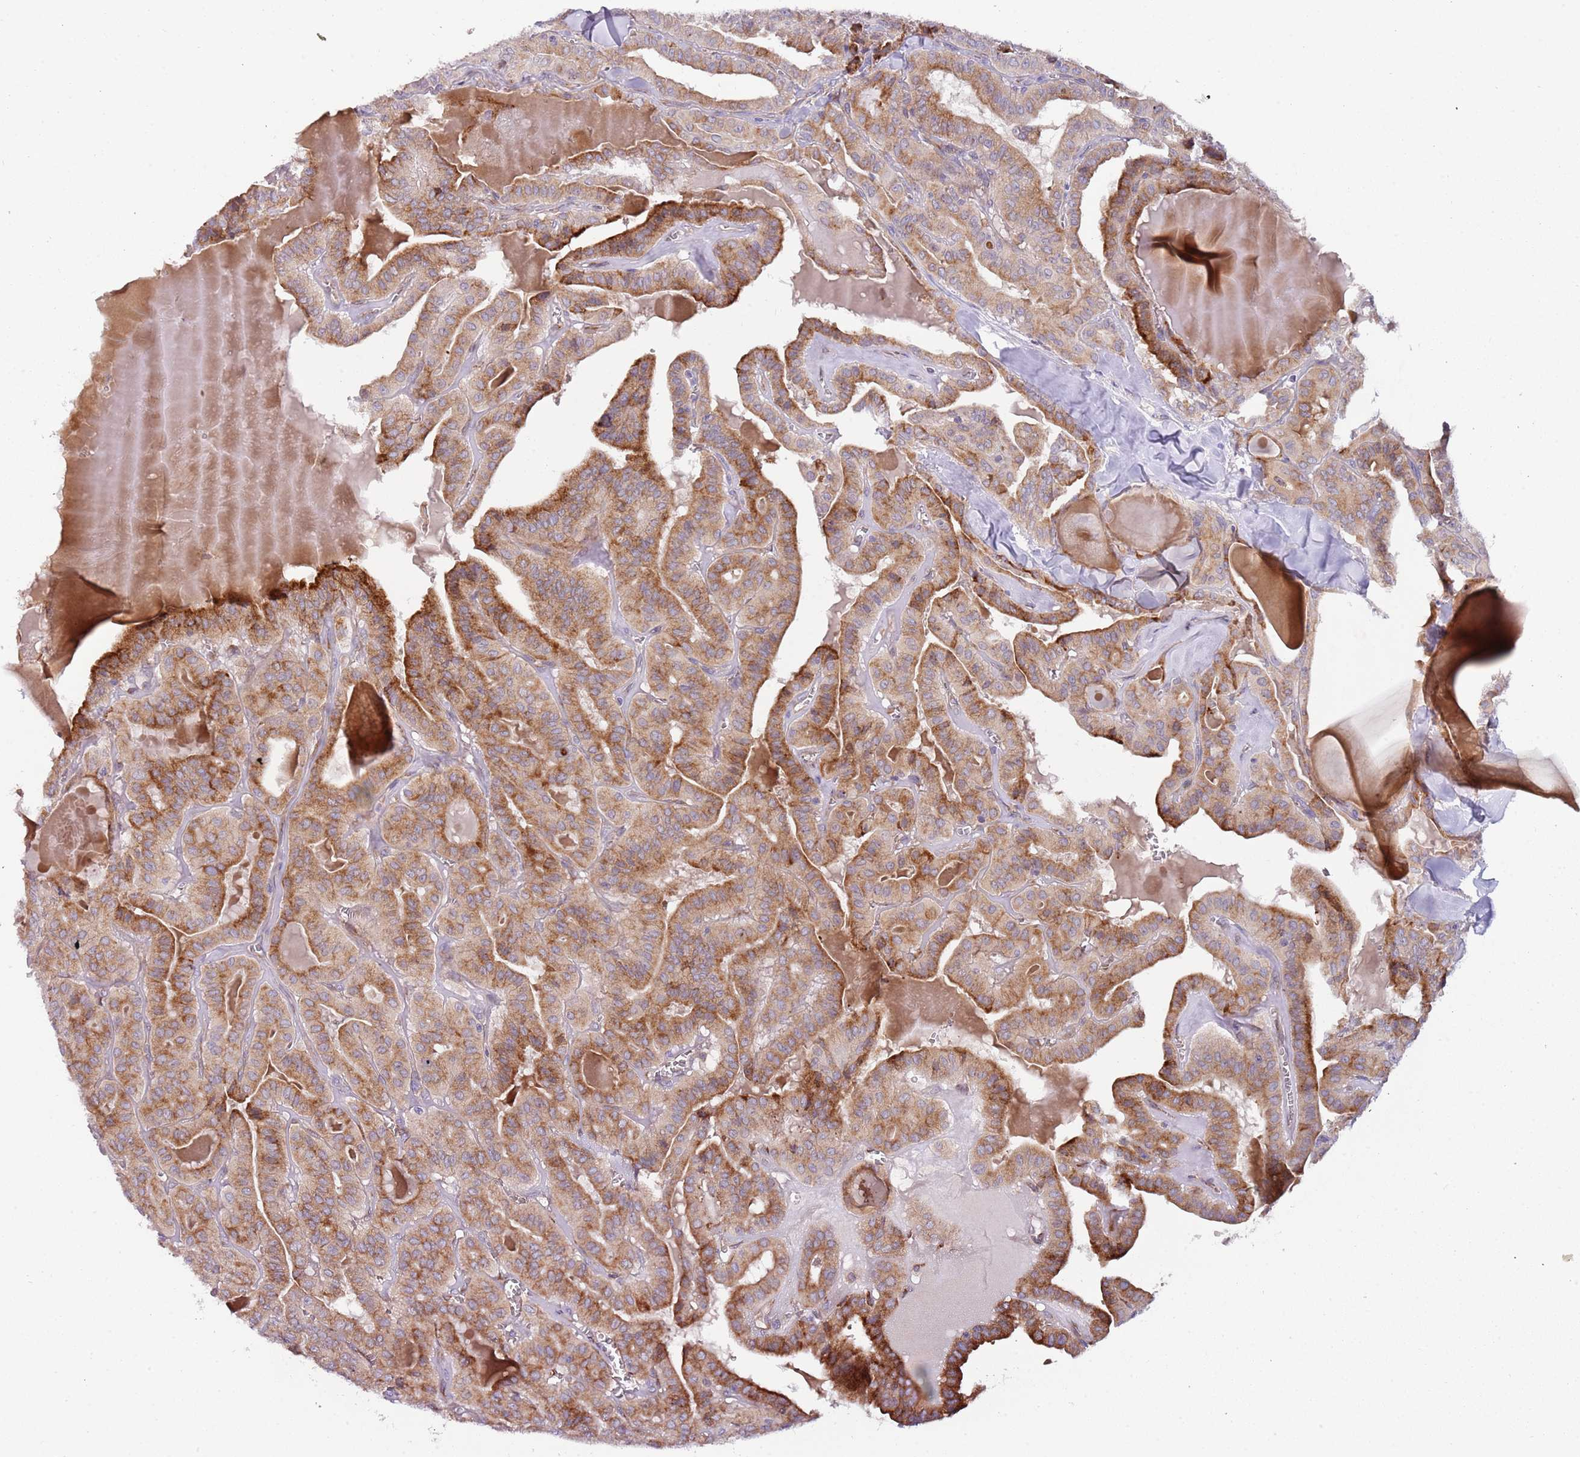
{"staining": {"intensity": "moderate", "quantity": ">75%", "location": "cytoplasmic/membranous"}, "tissue": "thyroid cancer", "cell_type": "Tumor cells", "image_type": "cancer", "snomed": [{"axis": "morphology", "description": "Papillary adenocarcinoma, NOS"}, {"axis": "topography", "description": "Thyroid gland"}], "caption": "The histopathology image exhibits immunohistochemical staining of thyroid papillary adenocarcinoma. There is moderate cytoplasmic/membranous positivity is appreciated in approximately >75% of tumor cells. The staining was performed using DAB, with brown indicating positive protein expression. Nuclei are stained blue with hematoxylin.", "gene": "VWCE", "patient": {"sex": "male", "age": 52}}